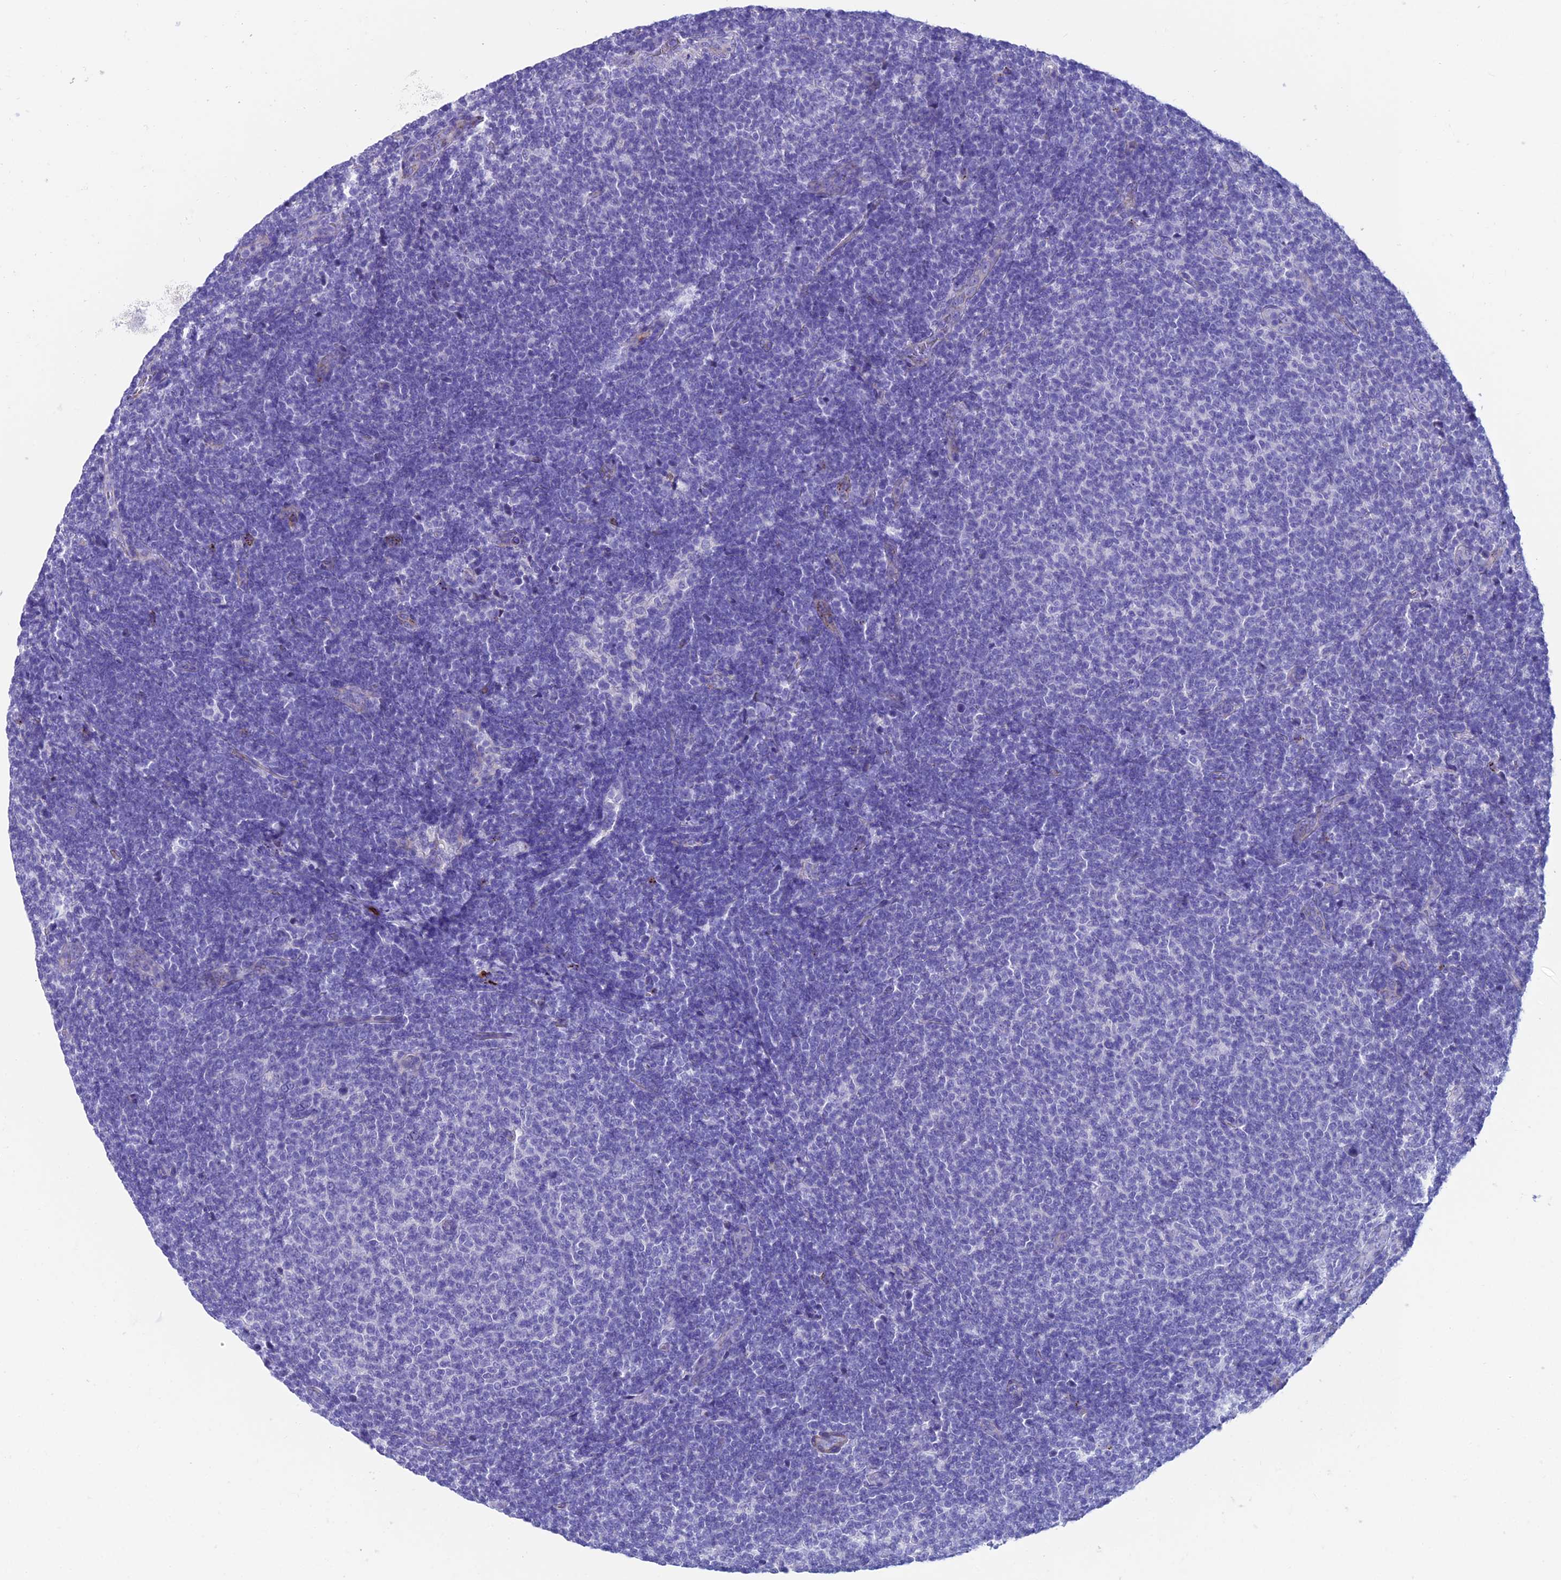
{"staining": {"intensity": "negative", "quantity": "none", "location": "none"}, "tissue": "lymphoma", "cell_type": "Tumor cells", "image_type": "cancer", "snomed": [{"axis": "morphology", "description": "Malignant lymphoma, non-Hodgkin's type, Low grade"}, {"axis": "topography", "description": "Lymph node"}], "caption": "DAB (3,3'-diaminobenzidine) immunohistochemical staining of human lymphoma displays no significant staining in tumor cells.", "gene": "GNG11", "patient": {"sex": "male", "age": 66}}